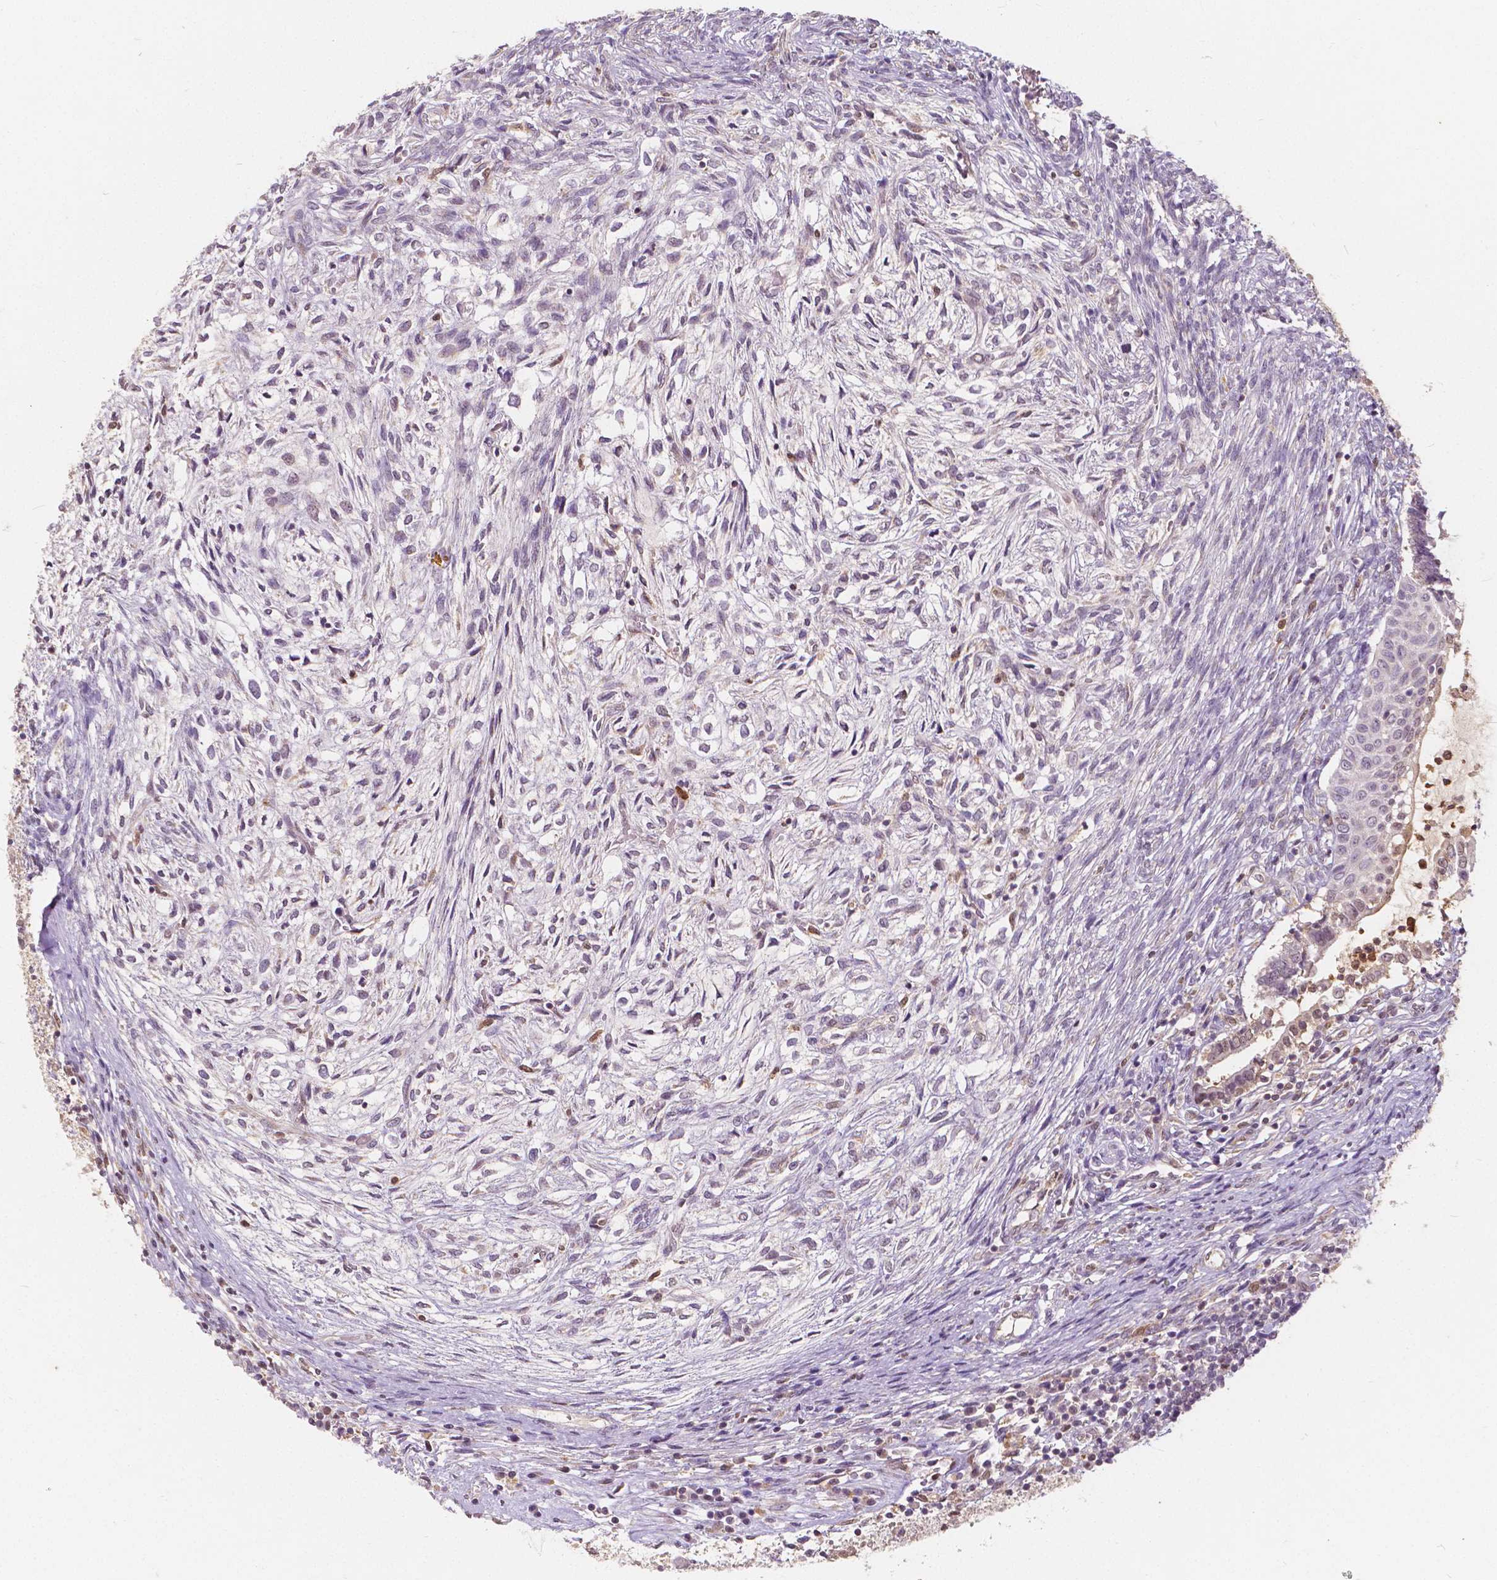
{"staining": {"intensity": "negative", "quantity": "none", "location": "none"}, "tissue": "testis cancer", "cell_type": "Tumor cells", "image_type": "cancer", "snomed": [{"axis": "morphology", "description": "Carcinoma, Embryonal, NOS"}, {"axis": "topography", "description": "Testis"}], "caption": "High power microscopy micrograph of an IHC image of testis cancer (embryonal carcinoma), revealing no significant expression in tumor cells.", "gene": "NAPRT", "patient": {"sex": "male", "age": 37}}